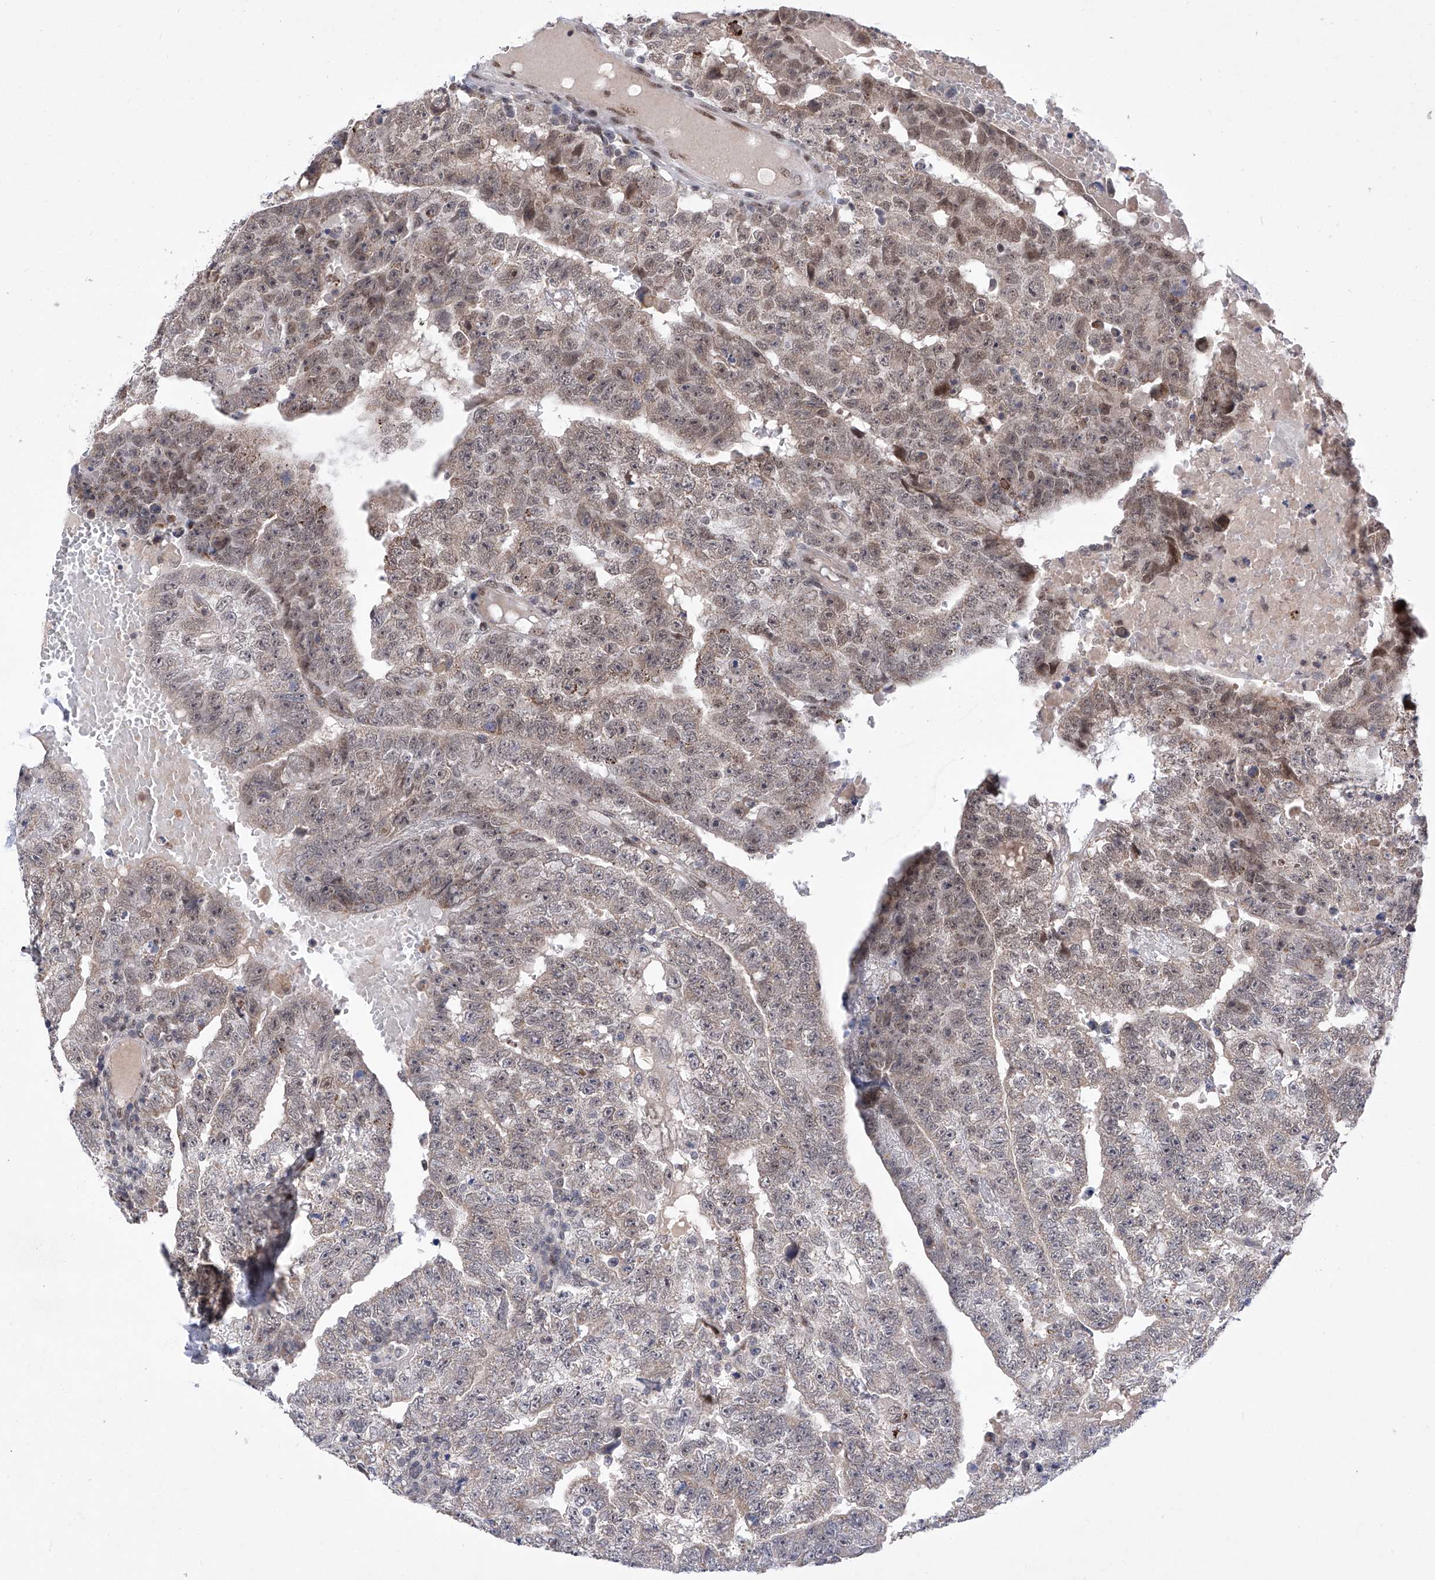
{"staining": {"intensity": "weak", "quantity": "25%-75%", "location": "nuclear"}, "tissue": "testis cancer", "cell_type": "Tumor cells", "image_type": "cancer", "snomed": [{"axis": "morphology", "description": "Carcinoma, Embryonal, NOS"}, {"axis": "topography", "description": "Testis"}], "caption": "Human testis cancer stained with a protein marker shows weak staining in tumor cells.", "gene": "RAD54L", "patient": {"sex": "male", "age": 25}}